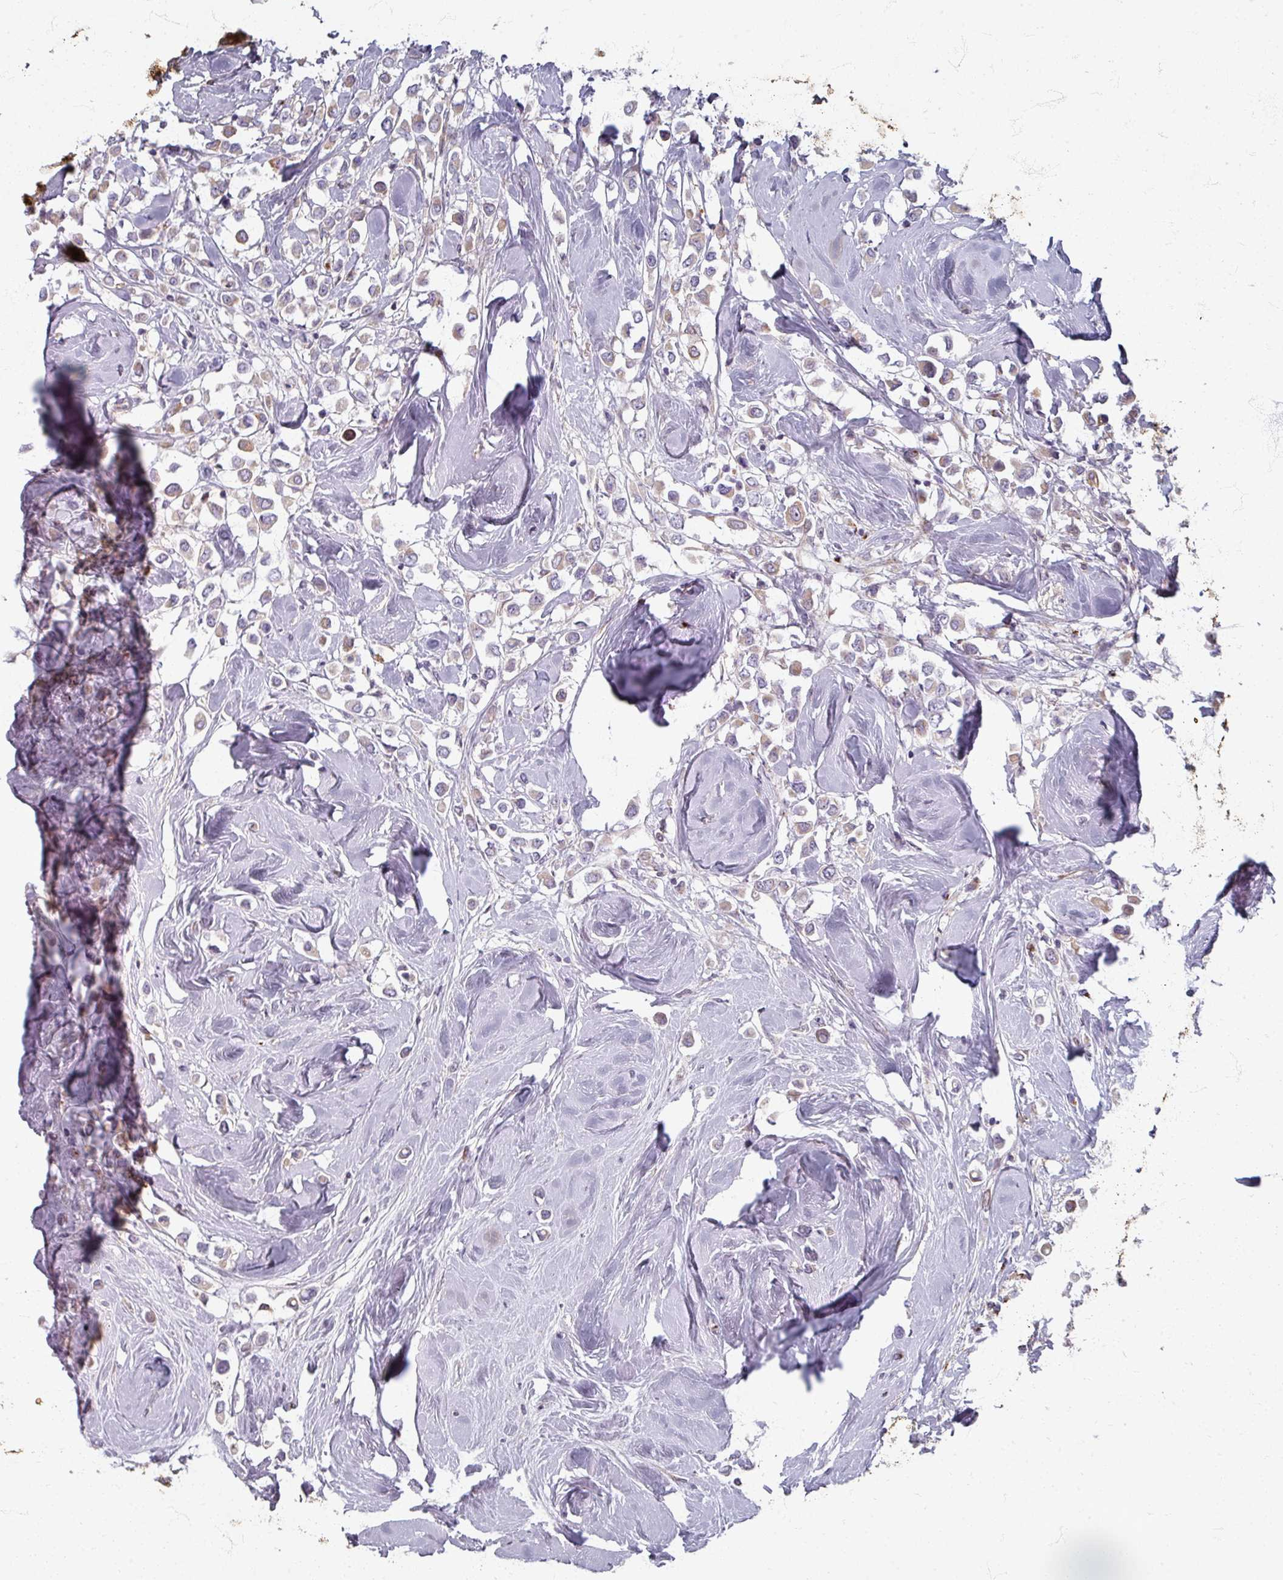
{"staining": {"intensity": "weak", "quantity": "25%-75%", "location": "cytoplasmic/membranous"}, "tissue": "breast cancer", "cell_type": "Tumor cells", "image_type": "cancer", "snomed": [{"axis": "morphology", "description": "Duct carcinoma"}, {"axis": "topography", "description": "Breast"}], "caption": "Approximately 25%-75% of tumor cells in human intraductal carcinoma (breast) display weak cytoplasmic/membranous protein staining as visualized by brown immunohistochemical staining.", "gene": "GABARAPL1", "patient": {"sex": "female", "age": 61}}